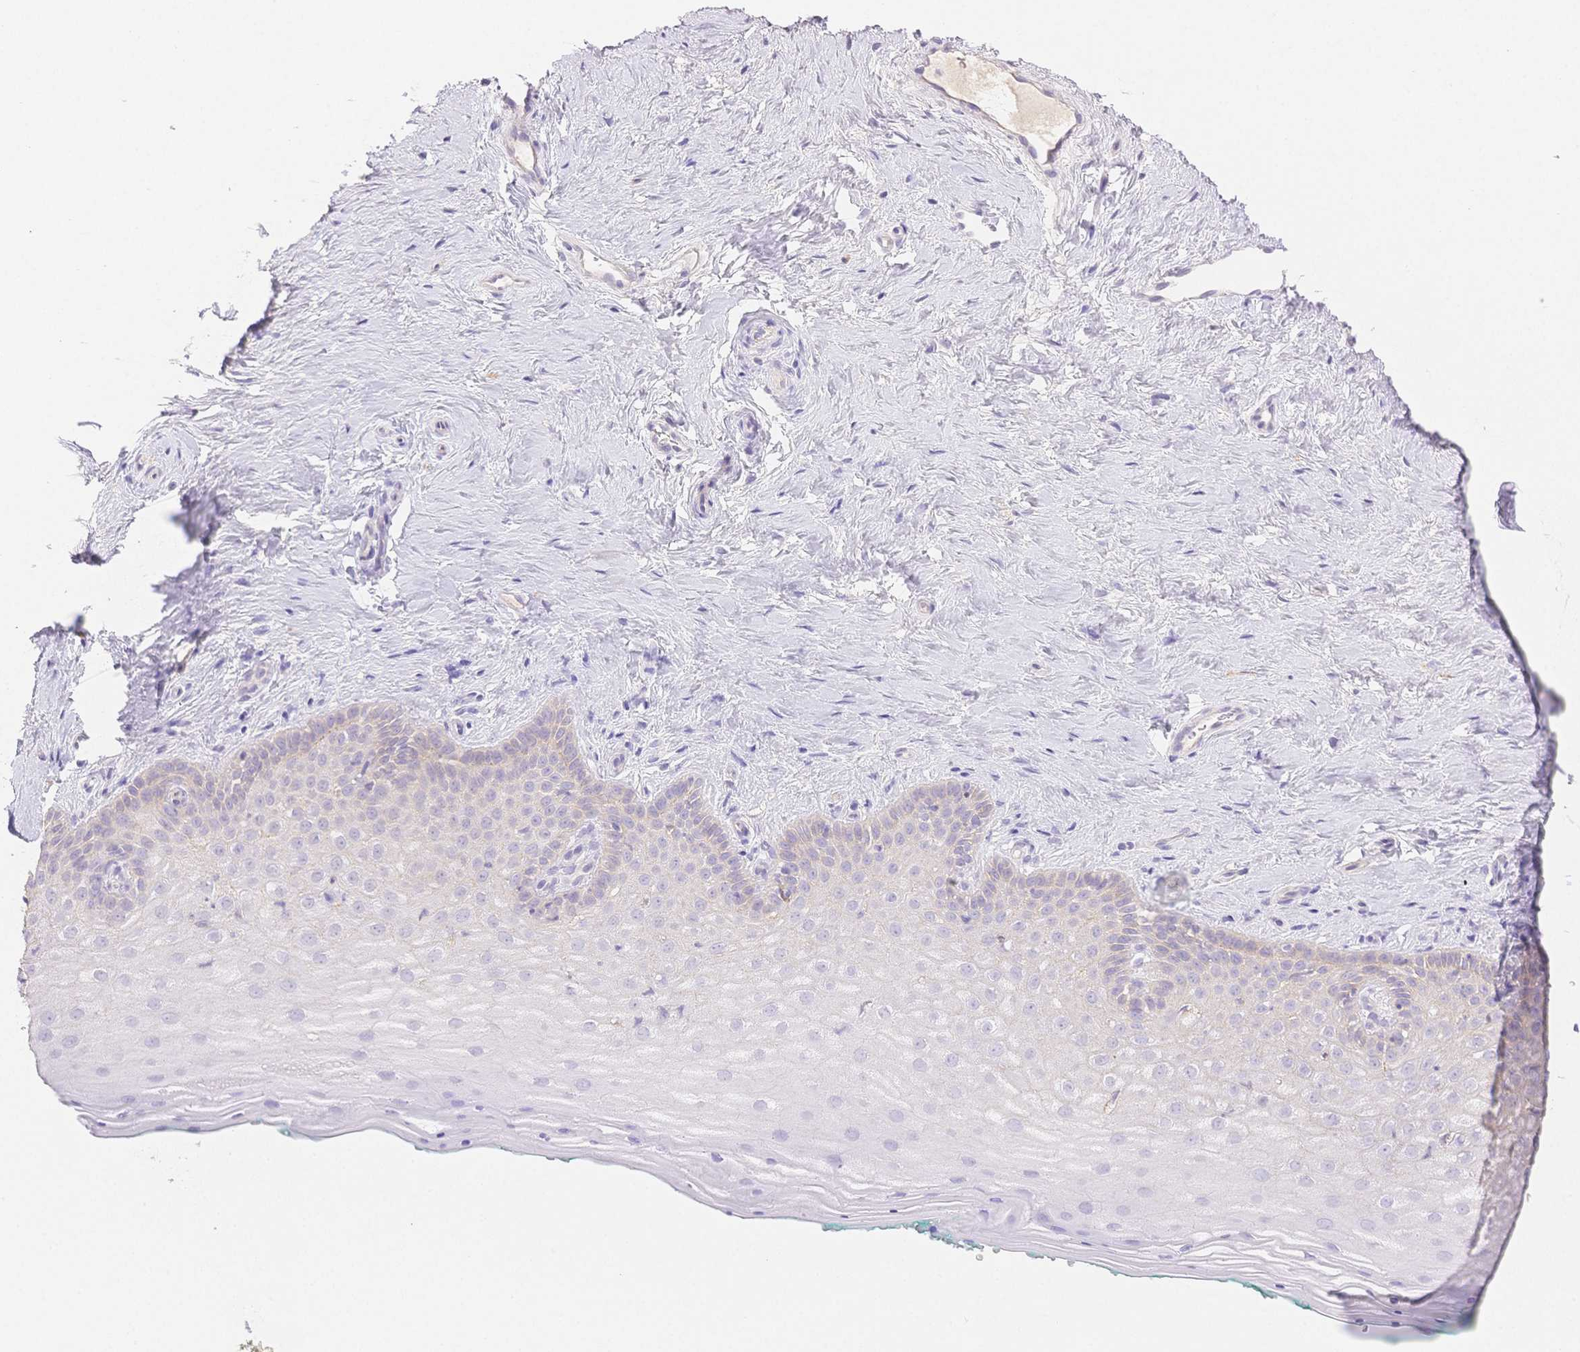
{"staining": {"intensity": "negative", "quantity": "none", "location": "none"}, "tissue": "vagina", "cell_type": "Squamous epithelial cells", "image_type": "normal", "snomed": [{"axis": "morphology", "description": "Normal tissue, NOS"}, {"axis": "topography", "description": "Vagina"}], "caption": "This is an IHC image of unremarkable vagina. There is no expression in squamous epithelial cells.", "gene": "WDR54", "patient": {"sex": "female", "age": 45}}